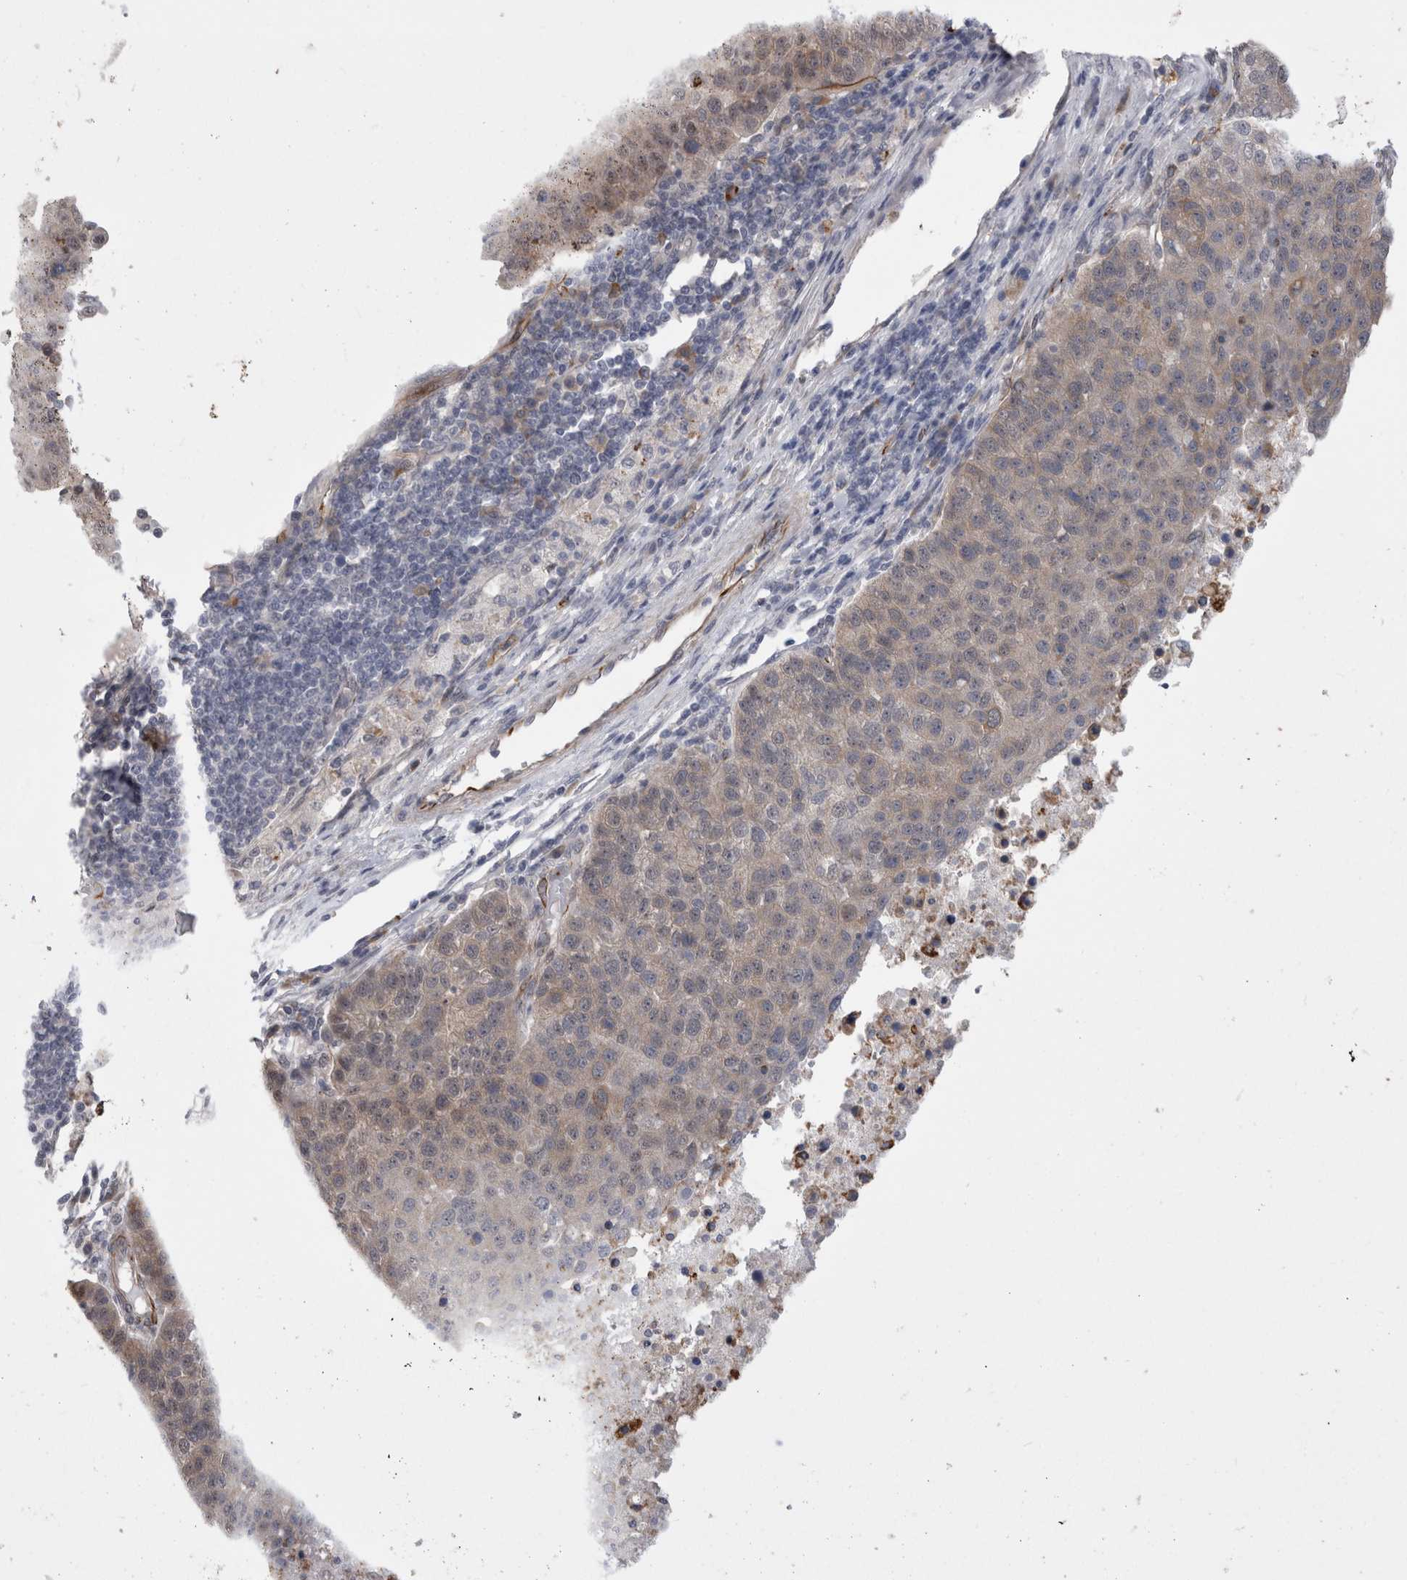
{"staining": {"intensity": "negative", "quantity": "none", "location": "none"}, "tissue": "pancreatic cancer", "cell_type": "Tumor cells", "image_type": "cancer", "snomed": [{"axis": "morphology", "description": "Adenocarcinoma, NOS"}, {"axis": "topography", "description": "Pancreas"}], "caption": "The immunohistochemistry (IHC) histopathology image has no significant expression in tumor cells of pancreatic cancer (adenocarcinoma) tissue.", "gene": "FAM83H", "patient": {"sex": "female", "age": 61}}